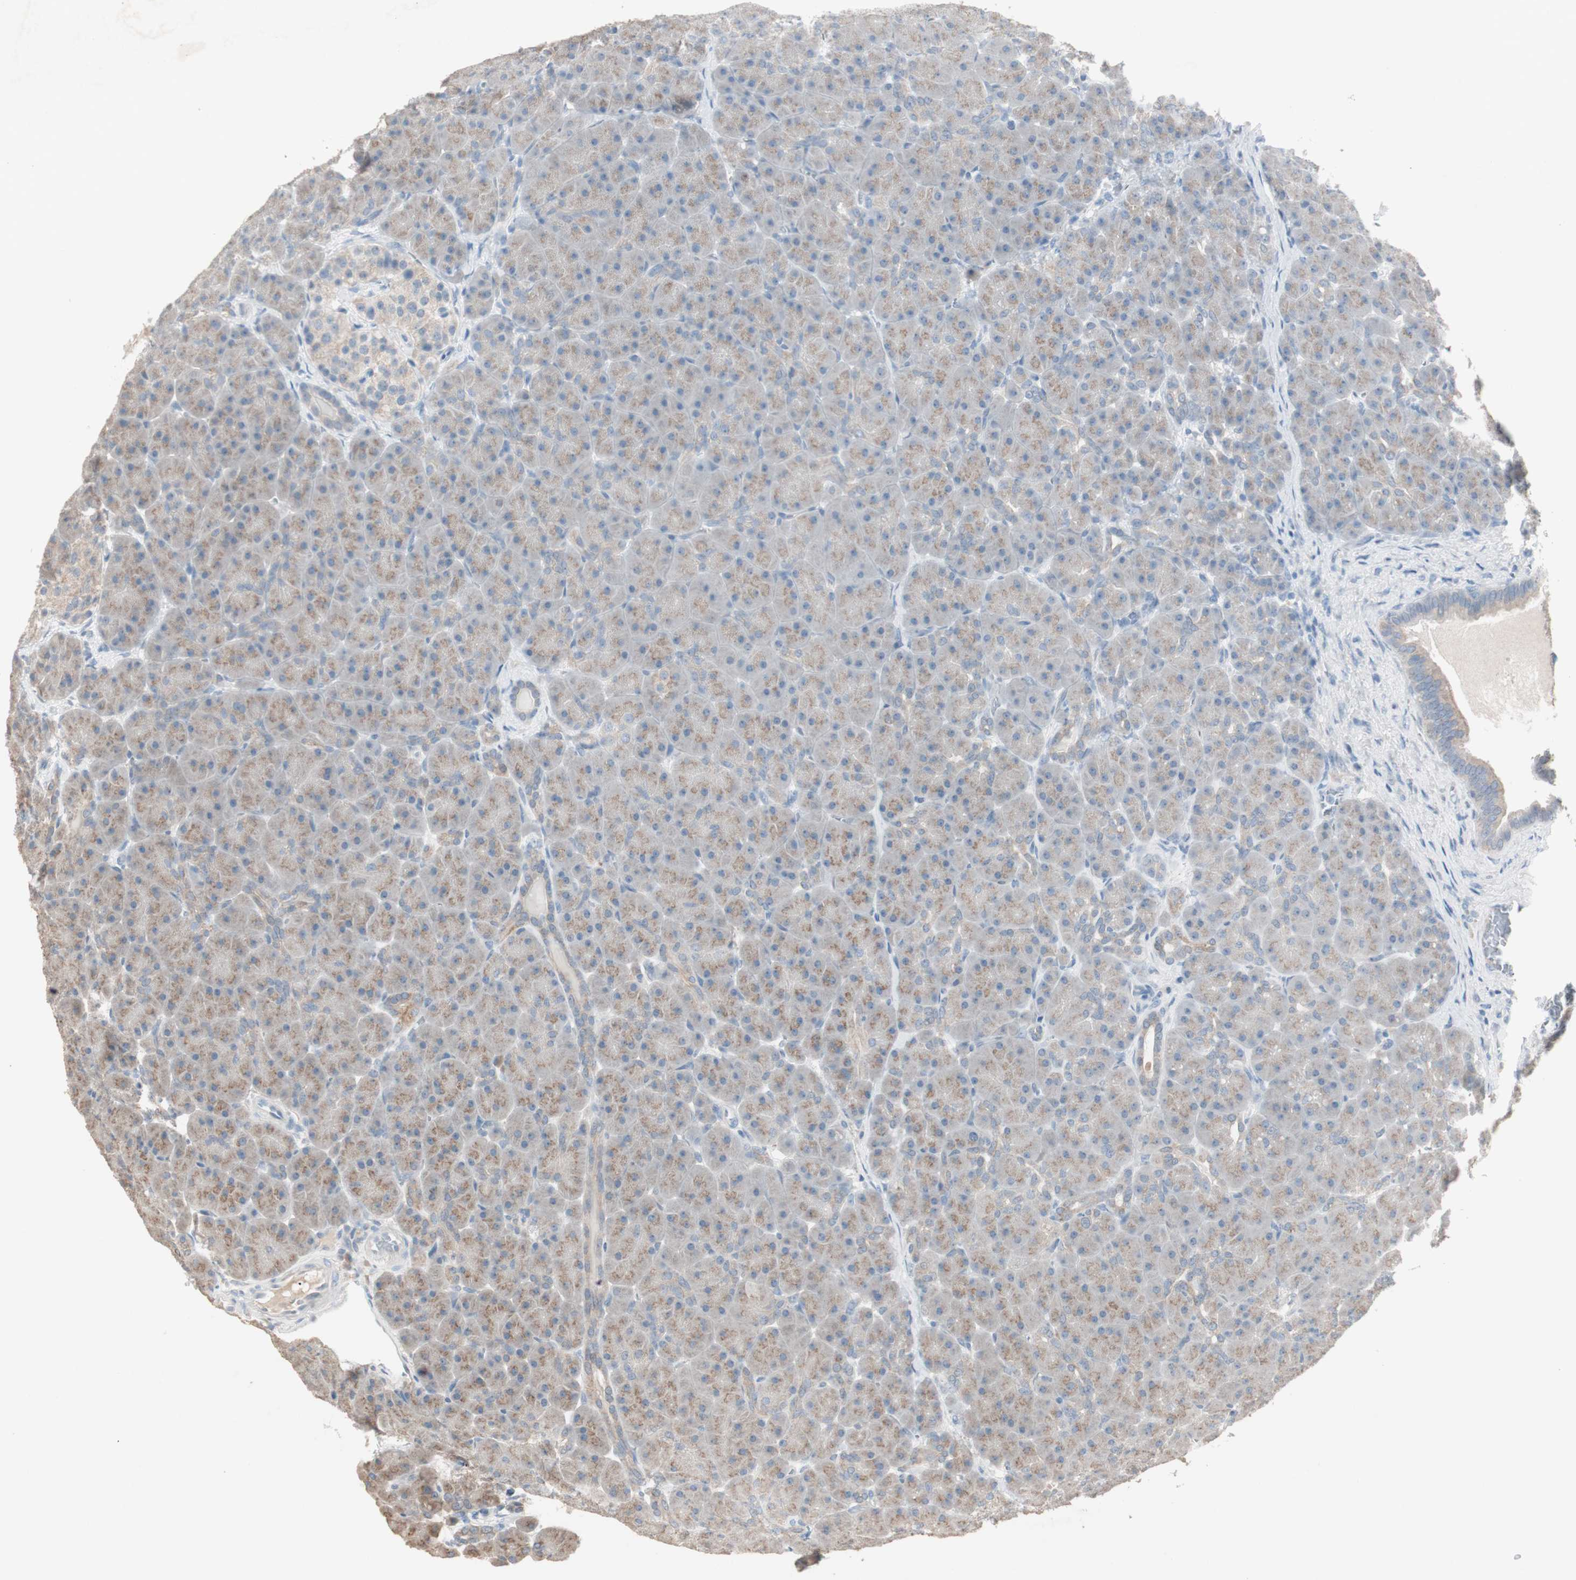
{"staining": {"intensity": "weak", "quantity": ">75%", "location": "cytoplasmic/membranous"}, "tissue": "pancreas", "cell_type": "Exocrine glandular cells", "image_type": "normal", "snomed": [{"axis": "morphology", "description": "Normal tissue, NOS"}, {"axis": "topography", "description": "Pancreas"}], "caption": "Pancreas stained with a brown dye reveals weak cytoplasmic/membranous positive positivity in about >75% of exocrine glandular cells.", "gene": "KHK", "patient": {"sex": "male", "age": 66}}